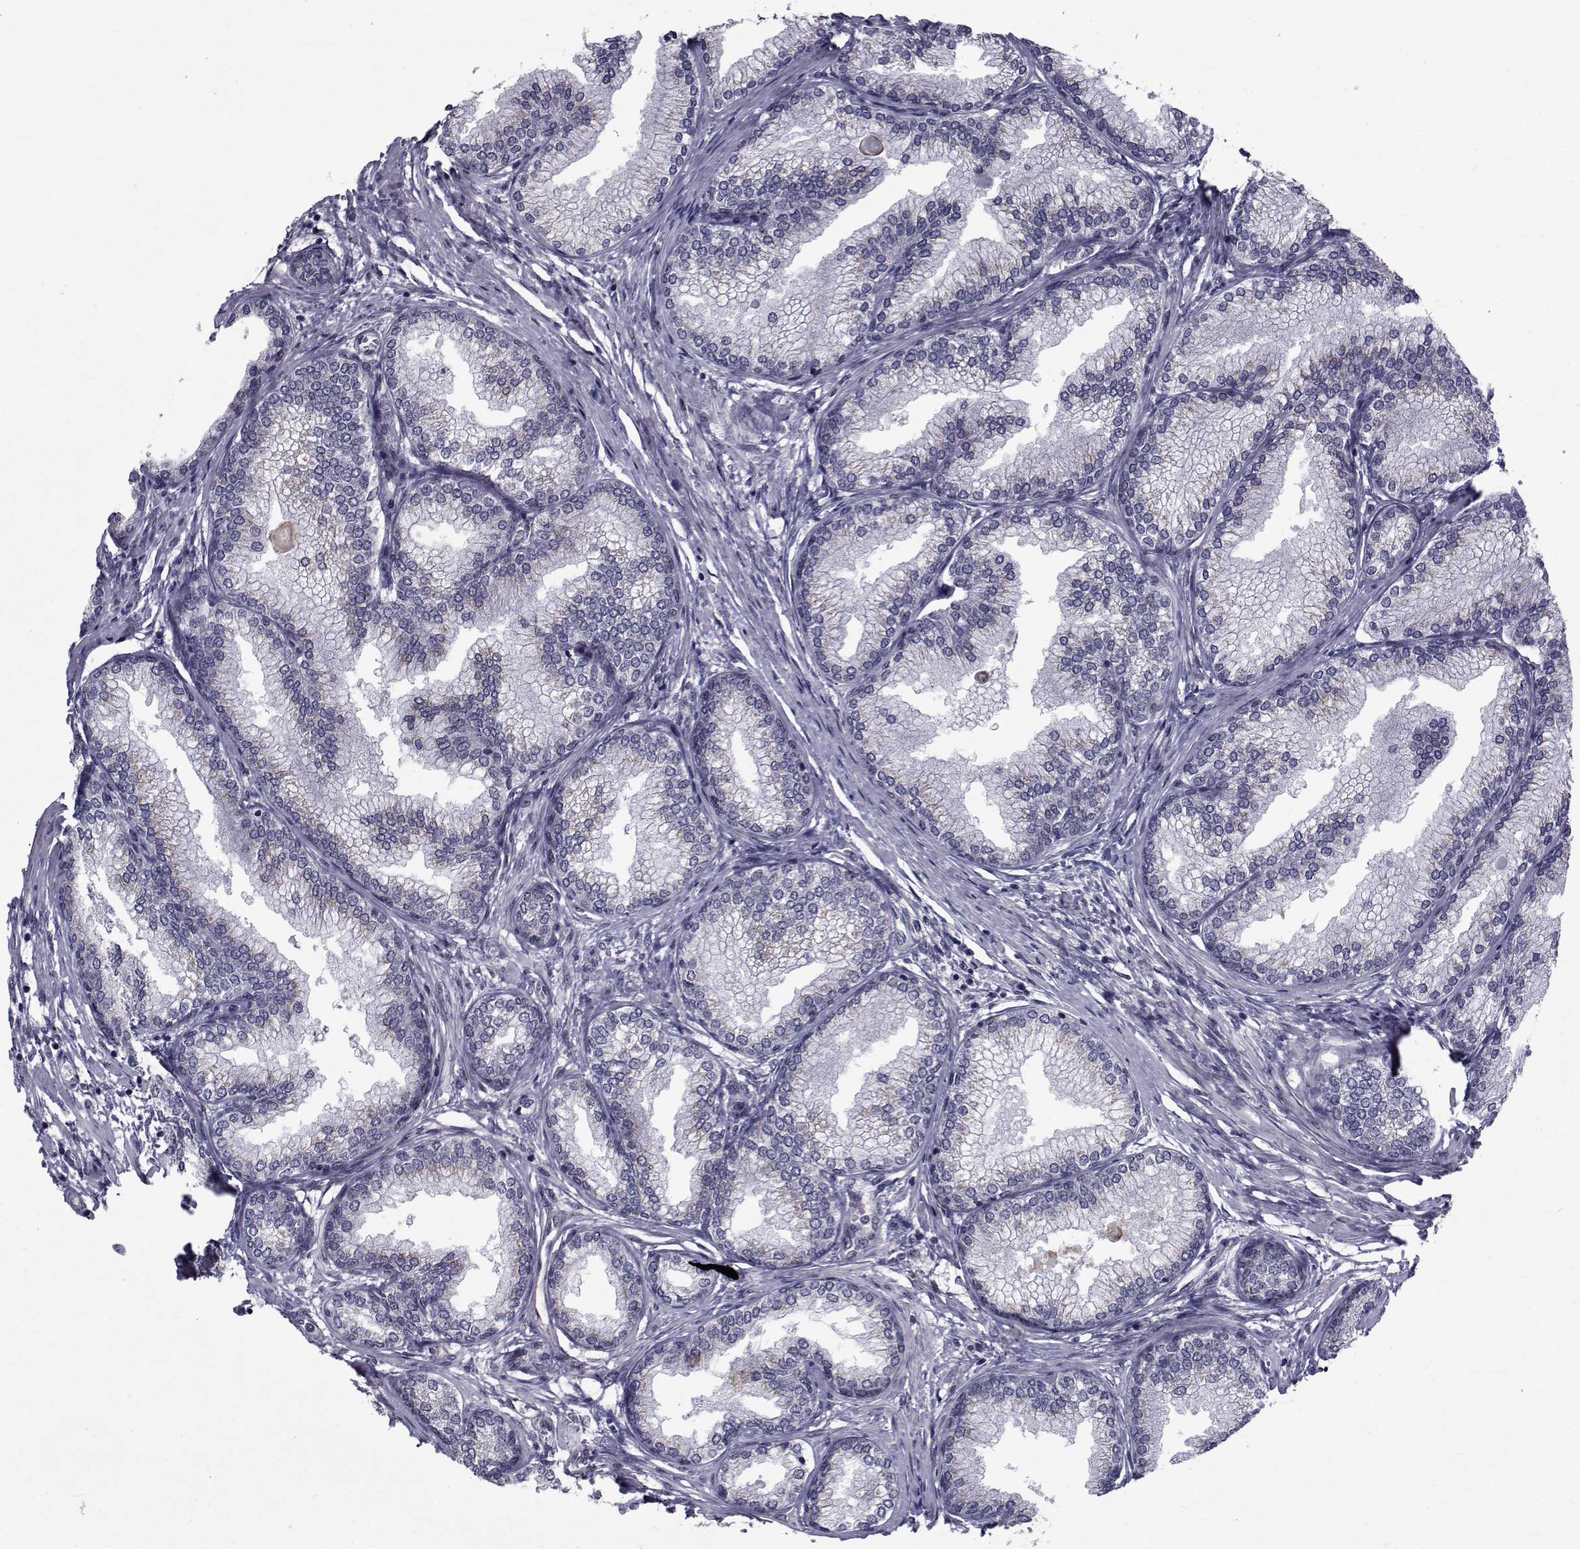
{"staining": {"intensity": "strong", "quantity": "25%-75%", "location": "cytoplasmic/membranous"}, "tissue": "prostate", "cell_type": "Glandular cells", "image_type": "normal", "snomed": [{"axis": "morphology", "description": "Normal tissue, NOS"}, {"axis": "topography", "description": "Prostate"}], "caption": "Prostate stained for a protein displays strong cytoplasmic/membranous positivity in glandular cells. The staining is performed using DAB brown chromogen to label protein expression. The nuclei are counter-stained blue using hematoxylin.", "gene": "ATP6V1C2", "patient": {"sex": "male", "age": 72}}